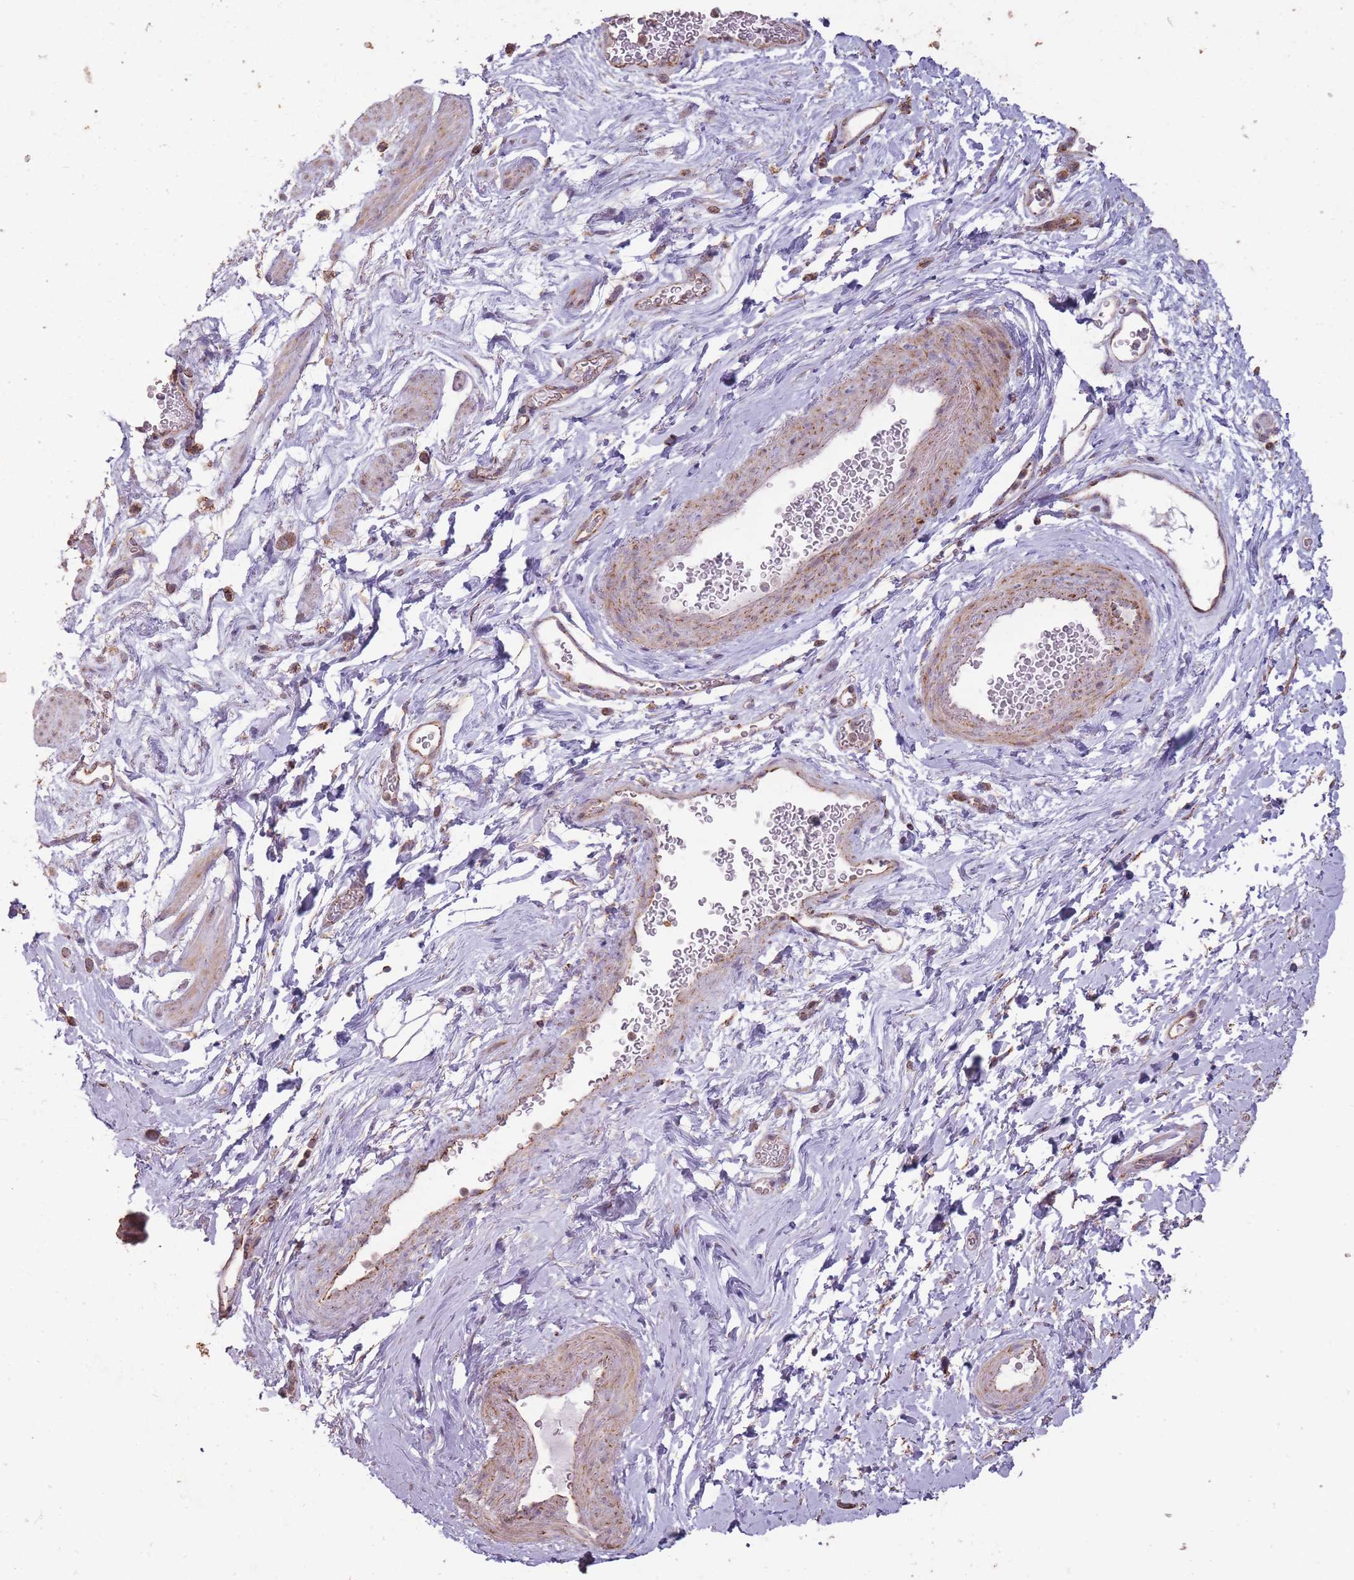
{"staining": {"intensity": "moderate", "quantity": ">75%", "location": "cytoplasmic/membranous"}, "tissue": "smooth muscle", "cell_type": "Smooth muscle cells", "image_type": "normal", "snomed": [{"axis": "morphology", "description": "Normal tissue, NOS"}, {"axis": "topography", "description": "Smooth muscle"}, {"axis": "topography", "description": "Peripheral nerve tissue"}], "caption": "The photomicrograph demonstrates staining of normal smooth muscle, revealing moderate cytoplasmic/membranous protein staining (brown color) within smooth muscle cells. The protein is stained brown, and the nuclei are stained in blue (DAB IHC with brightfield microscopy, high magnification).", "gene": "CNOT8", "patient": {"sex": "male", "age": 69}}